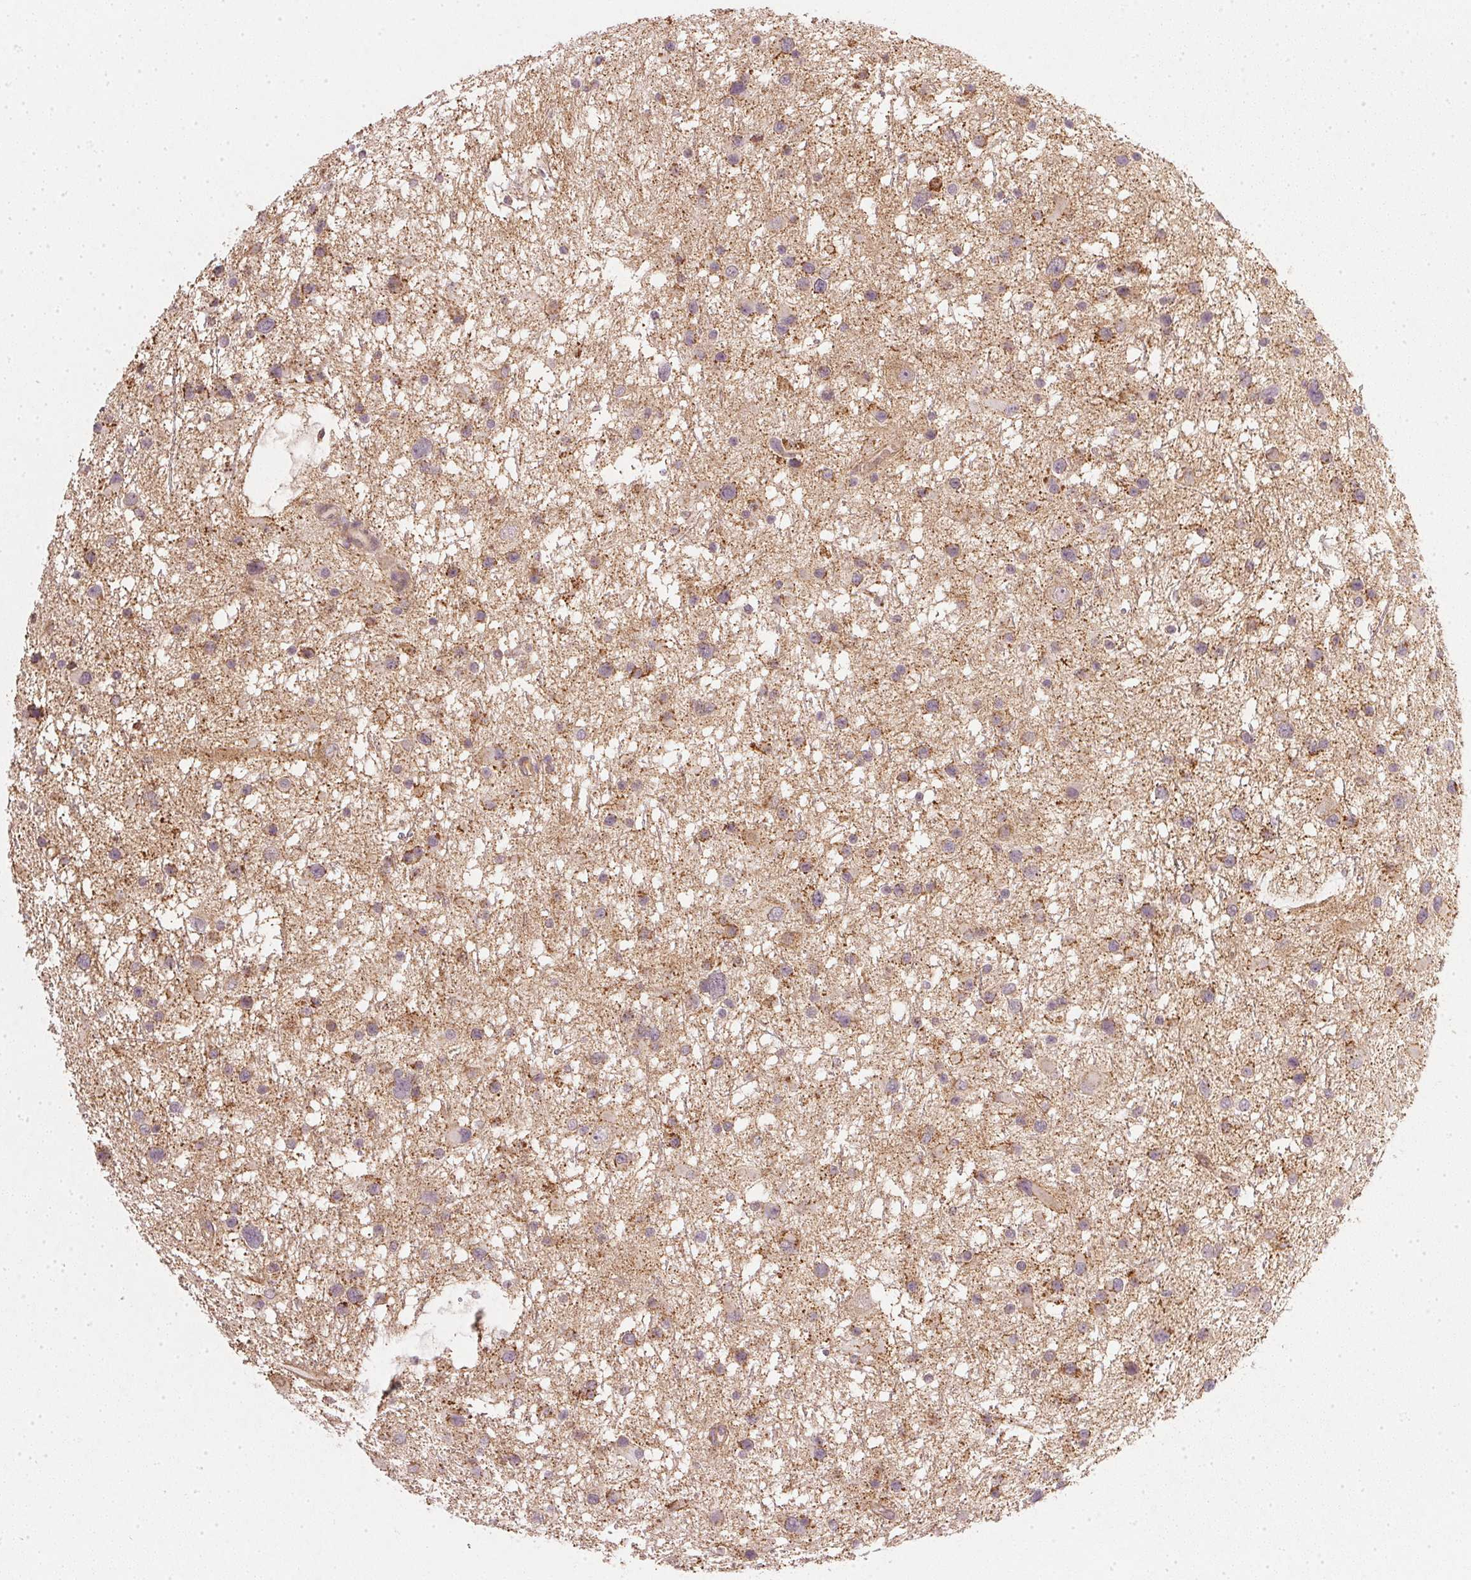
{"staining": {"intensity": "moderate", "quantity": ">75%", "location": "cytoplasmic/membranous"}, "tissue": "glioma", "cell_type": "Tumor cells", "image_type": "cancer", "snomed": [{"axis": "morphology", "description": "Glioma, malignant, Low grade"}, {"axis": "topography", "description": "Brain"}], "caption": "The immunohistochemical stain labels moderate cytoplasmic/membranous expression in tumor cells of glioma tissue. The staining is performed using DAB brown chromogen to label protein expression. The nuclei are counter-stained blue using hematoxylin.", "gene": "NADK2", "patient": {"sex": "female", "age": 32}}